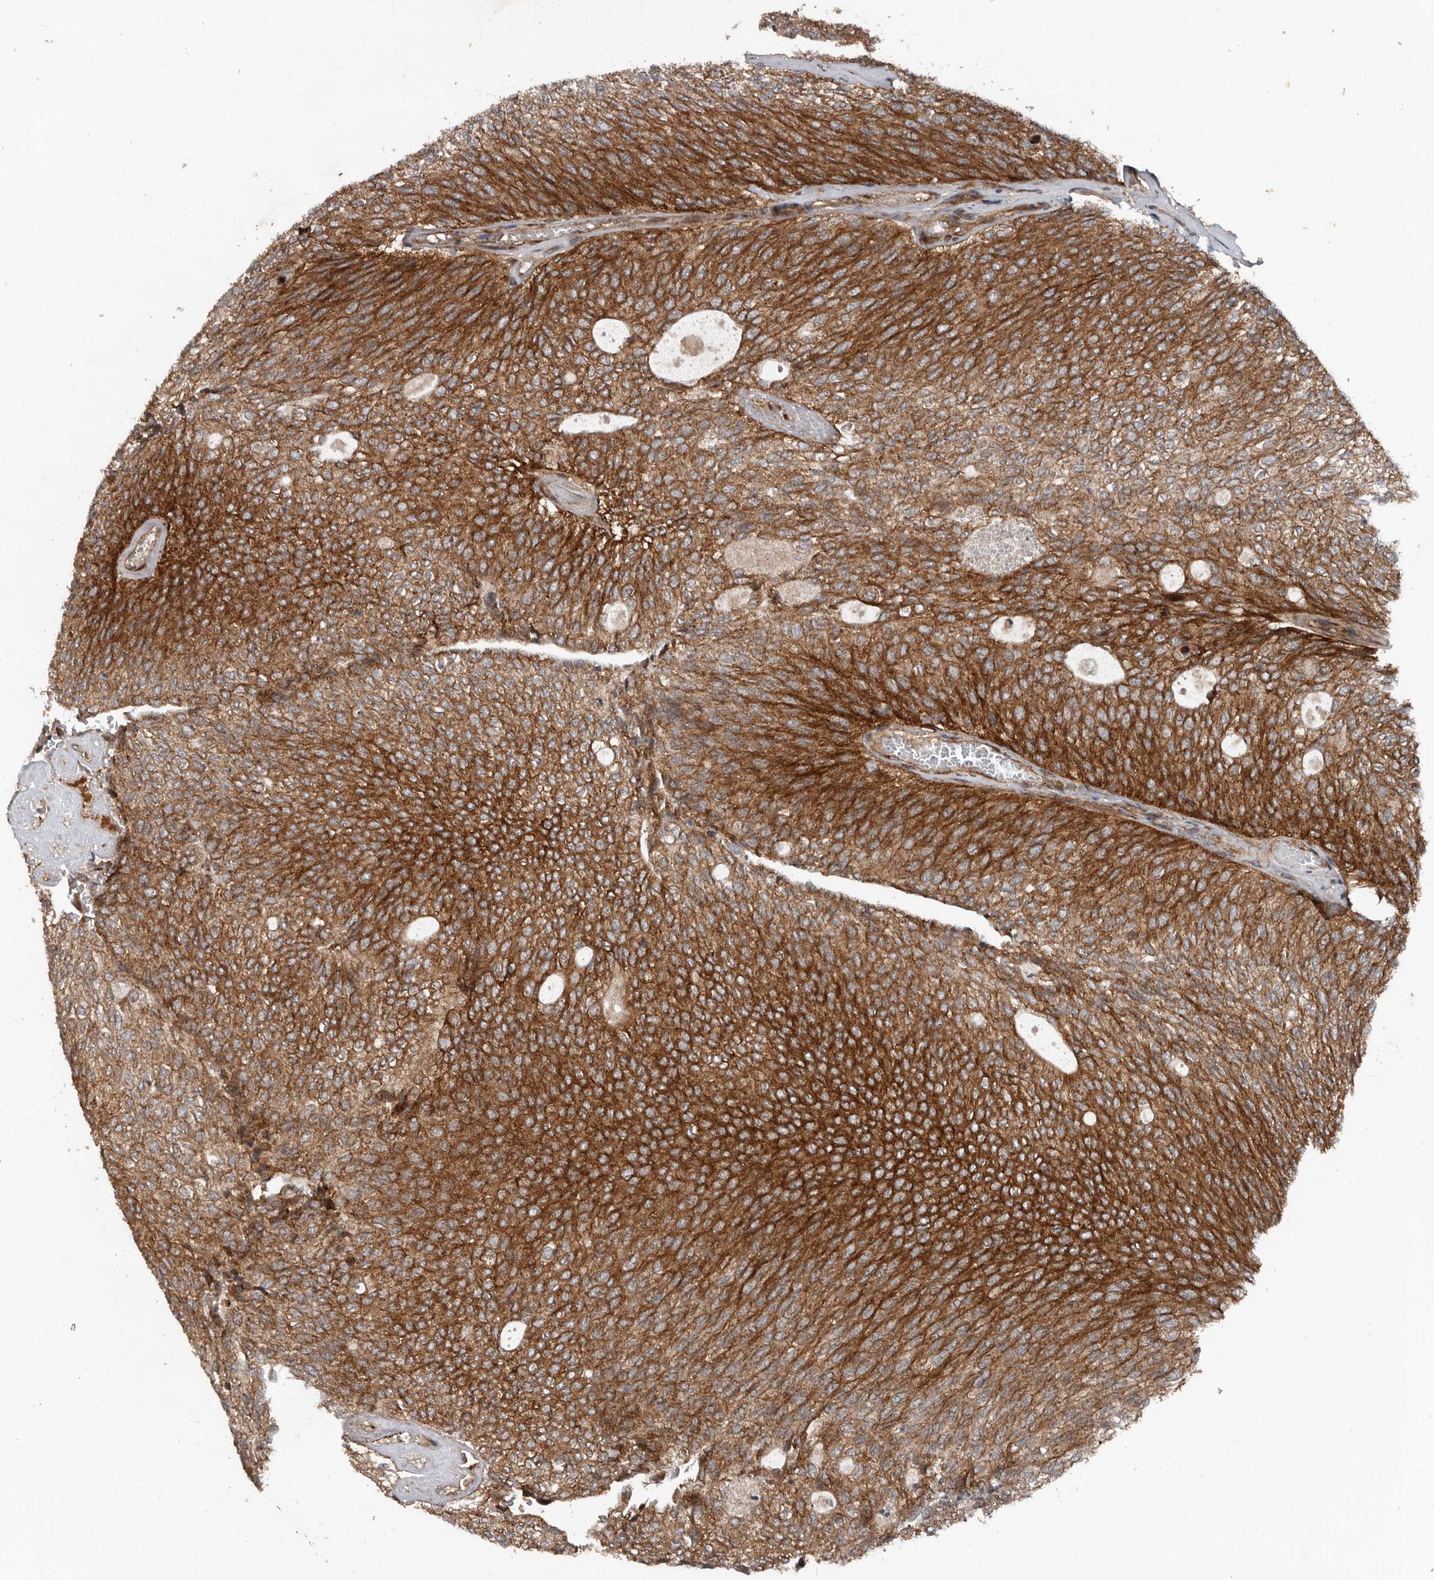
{"staining": {"intensity": "strong", "quantity": ">75%", "location": "cytoplasmic/membranous"}, "tissue": "urothelial cancer", "cell_type": "Tumor cells", "image_type": "cancer", "snomed": [{"axis": "morphology", "description": "Urothelial carcinoma, Low grade"}, {"axis": "topography", "description": "Urinary bladder"}], "caption": "The histopathology image demonstrates immunohistochemical staining of urothelial cancer. There is strong cytoplasmic/membranous staining is identified in approximately >75% of tumor cells.", "gene": "CCDC190", "patient": {"sex": "female", "age": 79}}